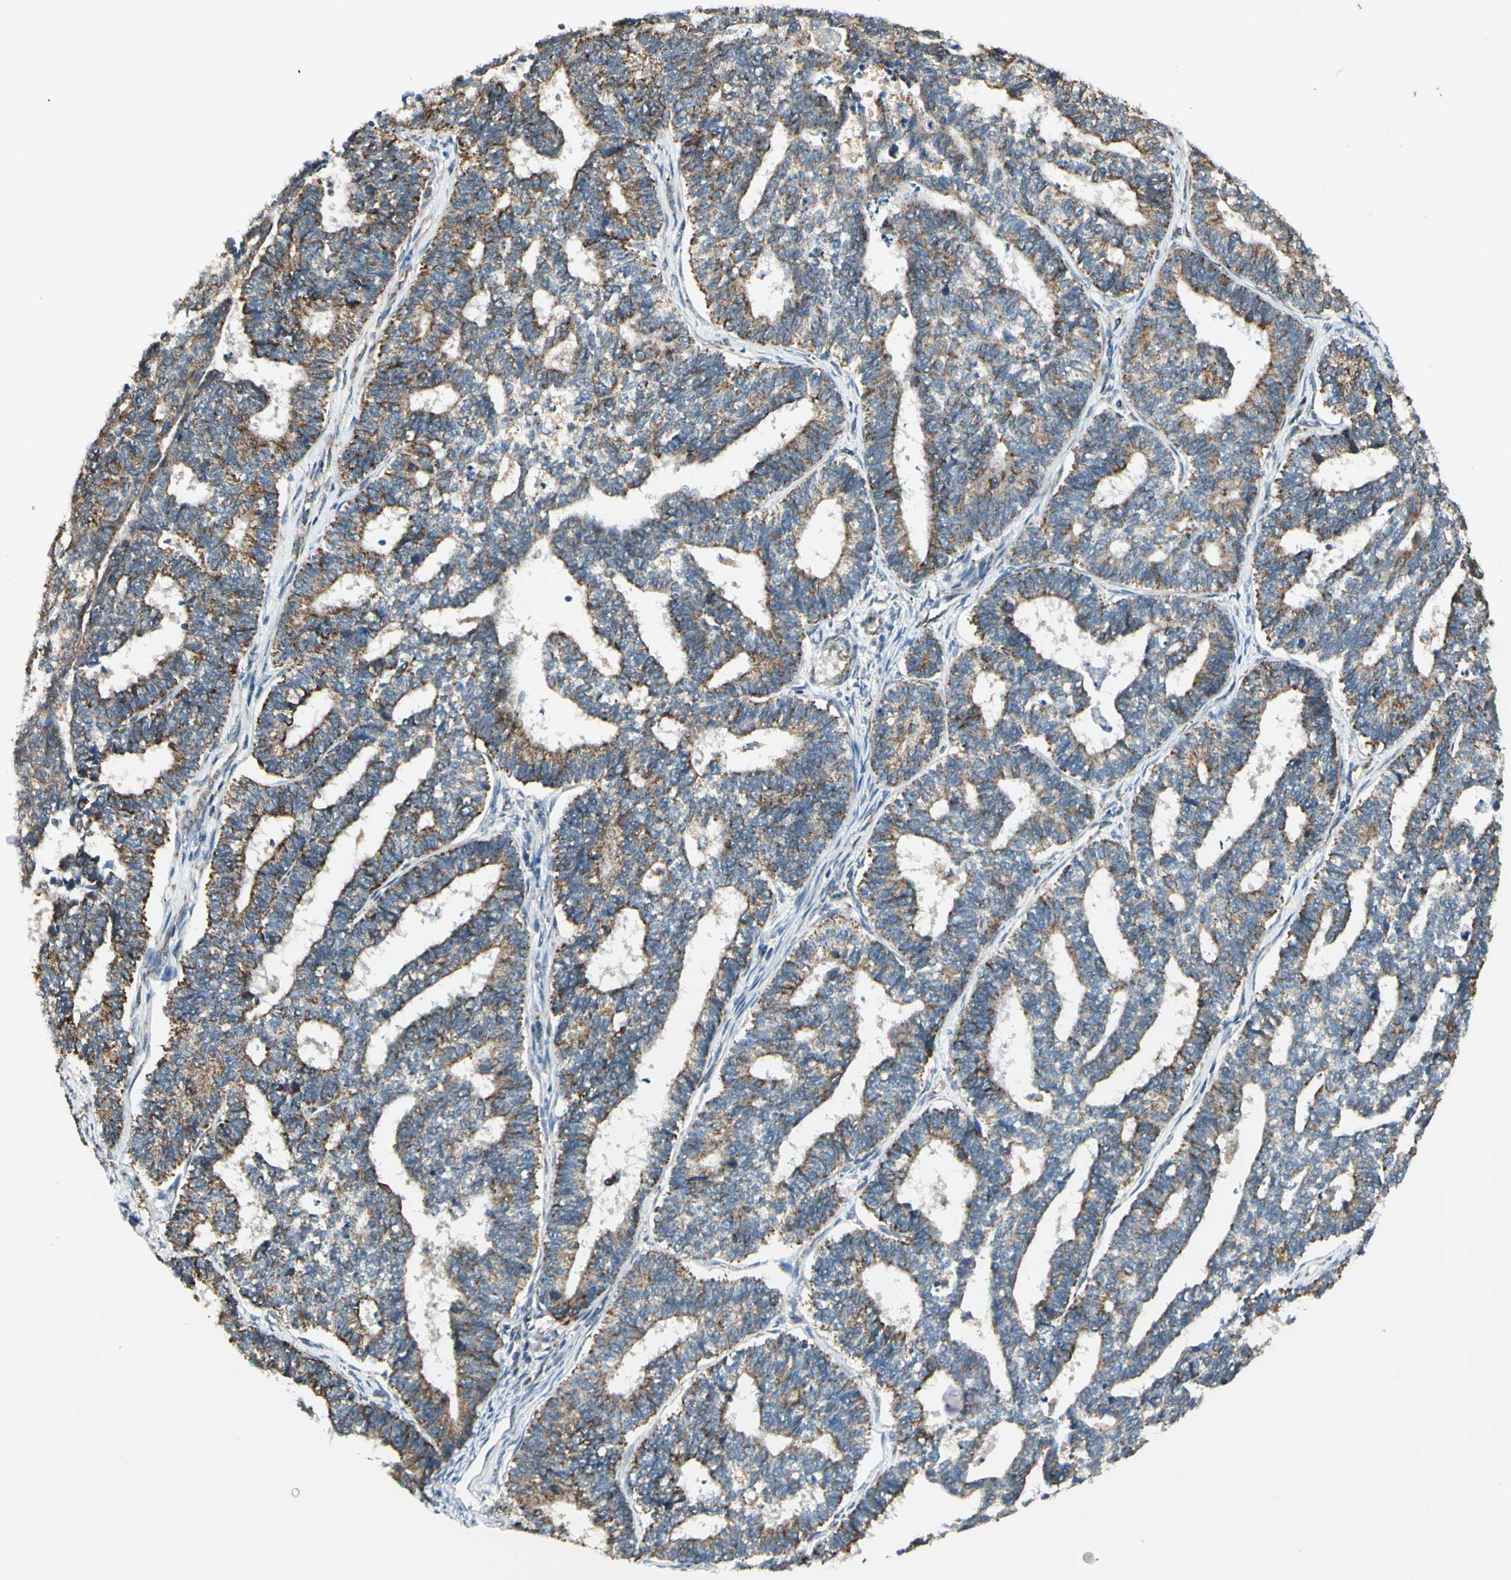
{"staining": {"intensity": "moderate", "quantity": ">75%", "location": "cytoplasmic/membranous"}, "tissue": "endometrial cancer", "cell_type": "Tumor cells", "image_type": "cancer", "snomed": [{"axis": "morphology", "description": "Adenocarcinoma, NOS"}, {"axis": "topography", "description": "Endometrium"}], "caption": "A brown stain labels moderate cytoplasmic/membranous positivity of a protein in adenocarcinoma (endometrial) tumor cells.", "gene": "EPHB3", "patient": {"sex": "female", "age": 70}}